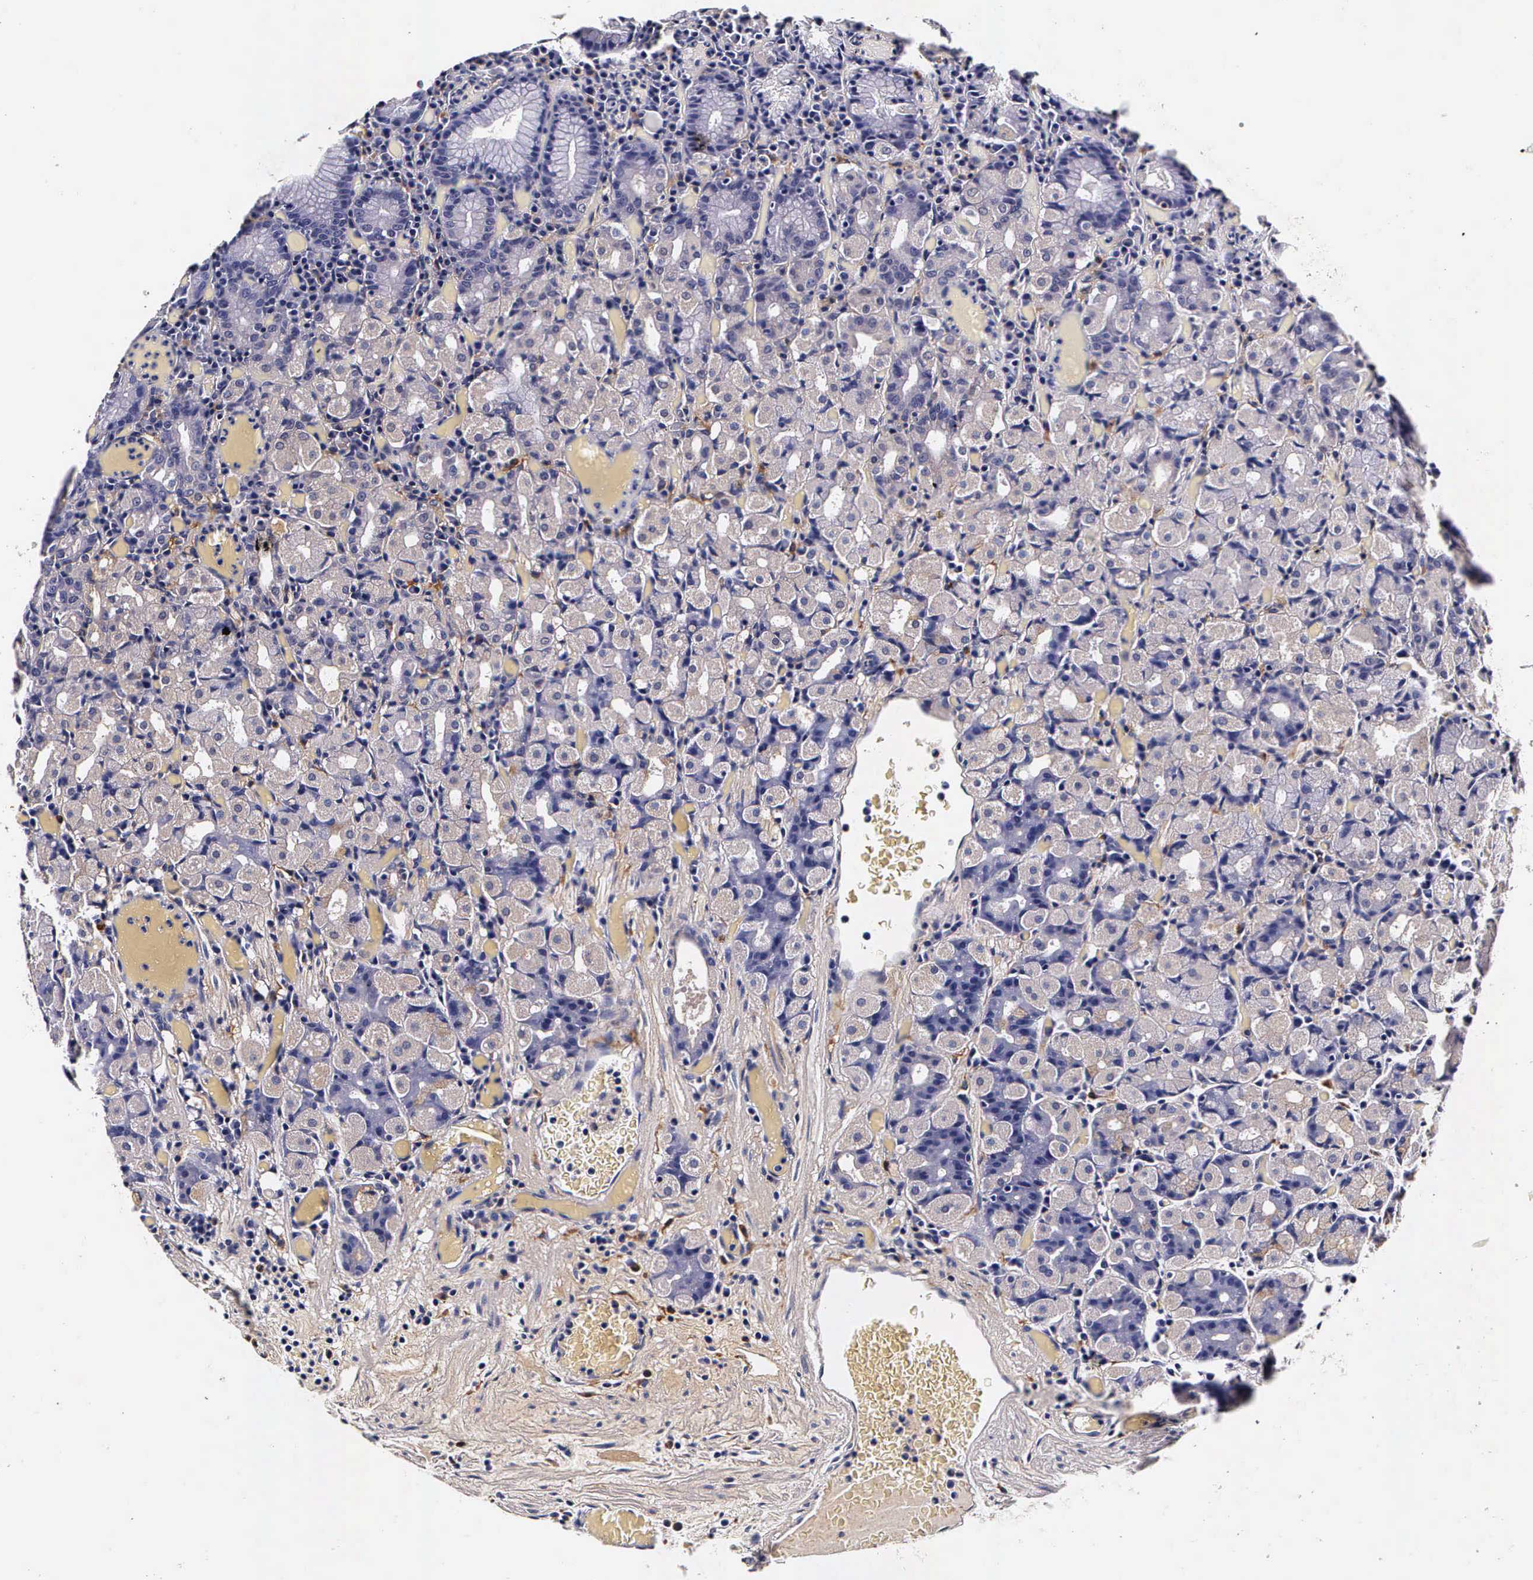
{"staining": {"intensity": "weak", "quantity": "<25%", "location": "cytoplasmic/membranous"}, "tissue": "stomach", "cell_type": "Glandular cells", "image_type": "normal", "snomed": [{"axis": "morphology", "description": "Normal tissue, NOS"}, {"axis": "topography", "description": "Stomach, lower"}], "caption": "Stomach stained for a protein using IHC demonstrates no expression glandular cells.", "gene": "CTSB", "patient": {"sex": "male", "age": 58}}